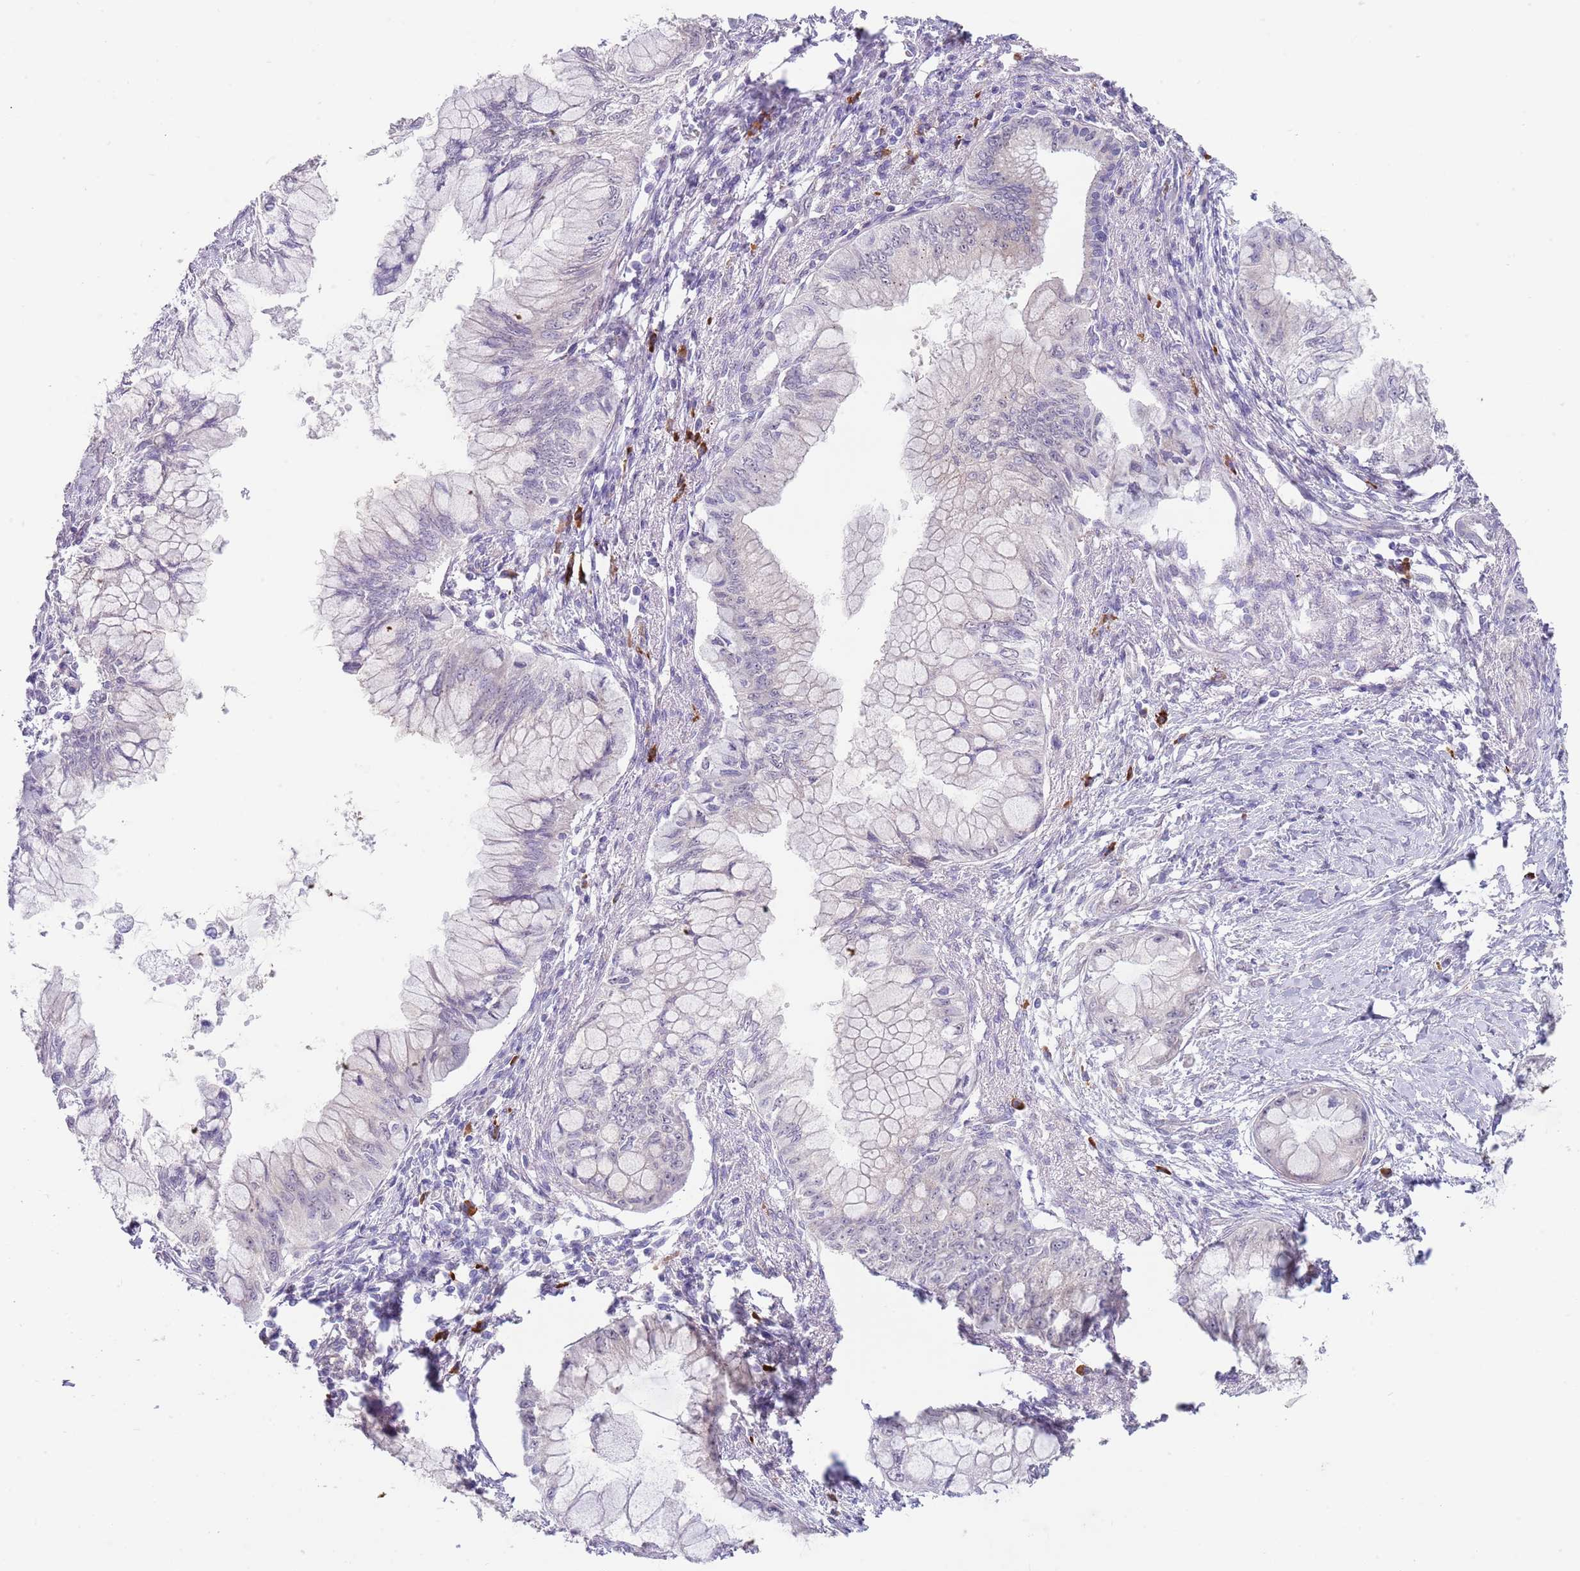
{"staining": {"intensity": "negative", "quantity": "none", "location": "none"}, "tissue": "pancreatic cancer", "cell_type": "Tumor cells", "image_type": "cancer", "snomed": [{"axis": "morphology", "description": "Adenocarcinoma, NOS"}, {"axis": "topography", "description": "Pancreas"}], "caption": "Immunohistochemical staining of human pancreatic cancer (adenocarcinoma) reveals no significant staining in tumor cells.", "gene": "TNRC6C", "patient": {"sex": "male", "age": 48}}